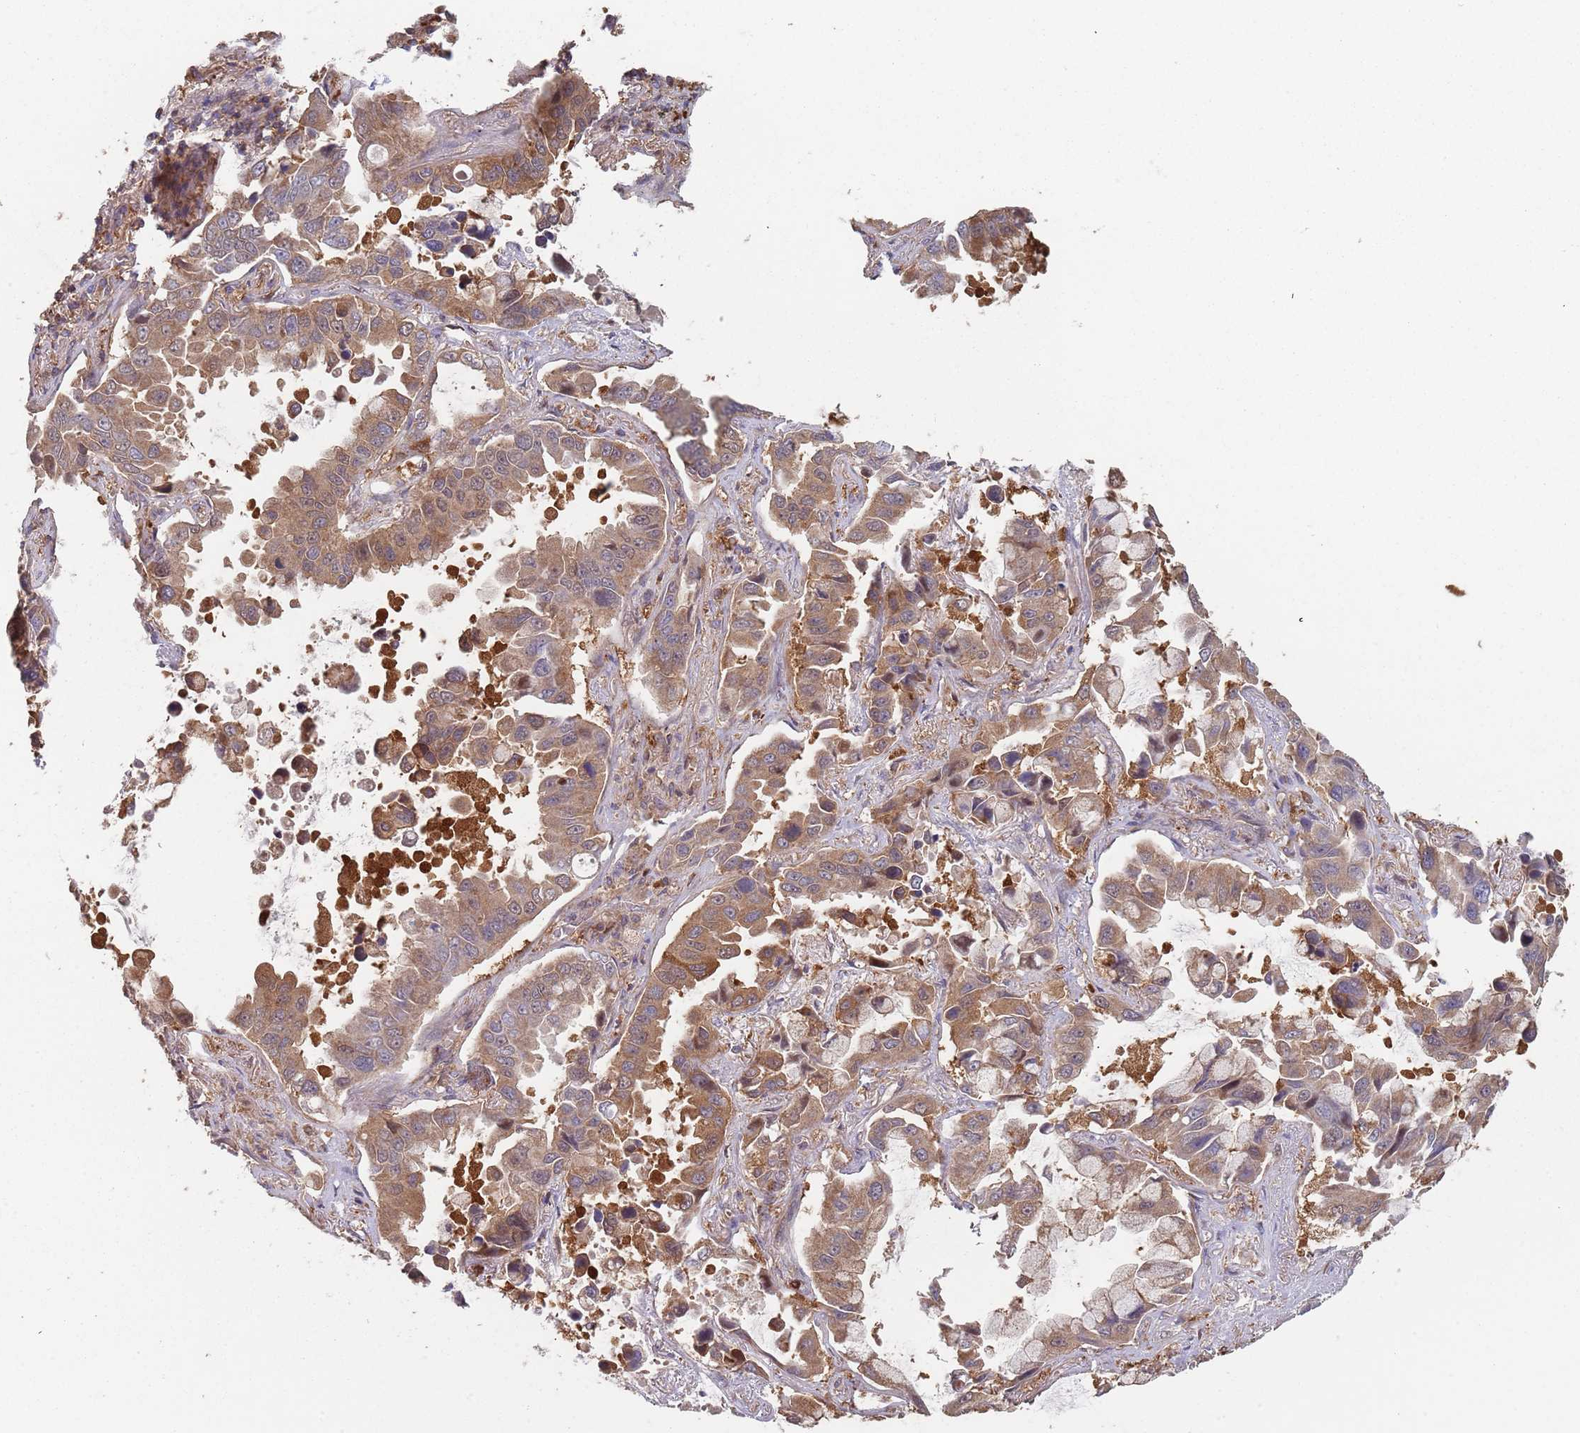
{"staining": {"intensity": "moderate", "quantity": ">75%", "location": "cytoplasmic/membranous"}, "tissue": "lung cancer", "cell_type": "Tumor cells", "image_type": "cancer", "snomed": [{"axis": "morphology", "description": "Adenocarcinoma, NOS"}, {"axis": "topography", "description": "Lung"}], "caption": "Protein expression analysis of lung cancer exhibits moderate cytoplasmic/membranous positivity in approximately >75% of tumor cells. (Stains: DAB in brown, nuclei in blue, Microscopy: brightfield microscopy at high magnification).", "gene": "GDI2", "patient": {"sex": "male", "age": 64}}